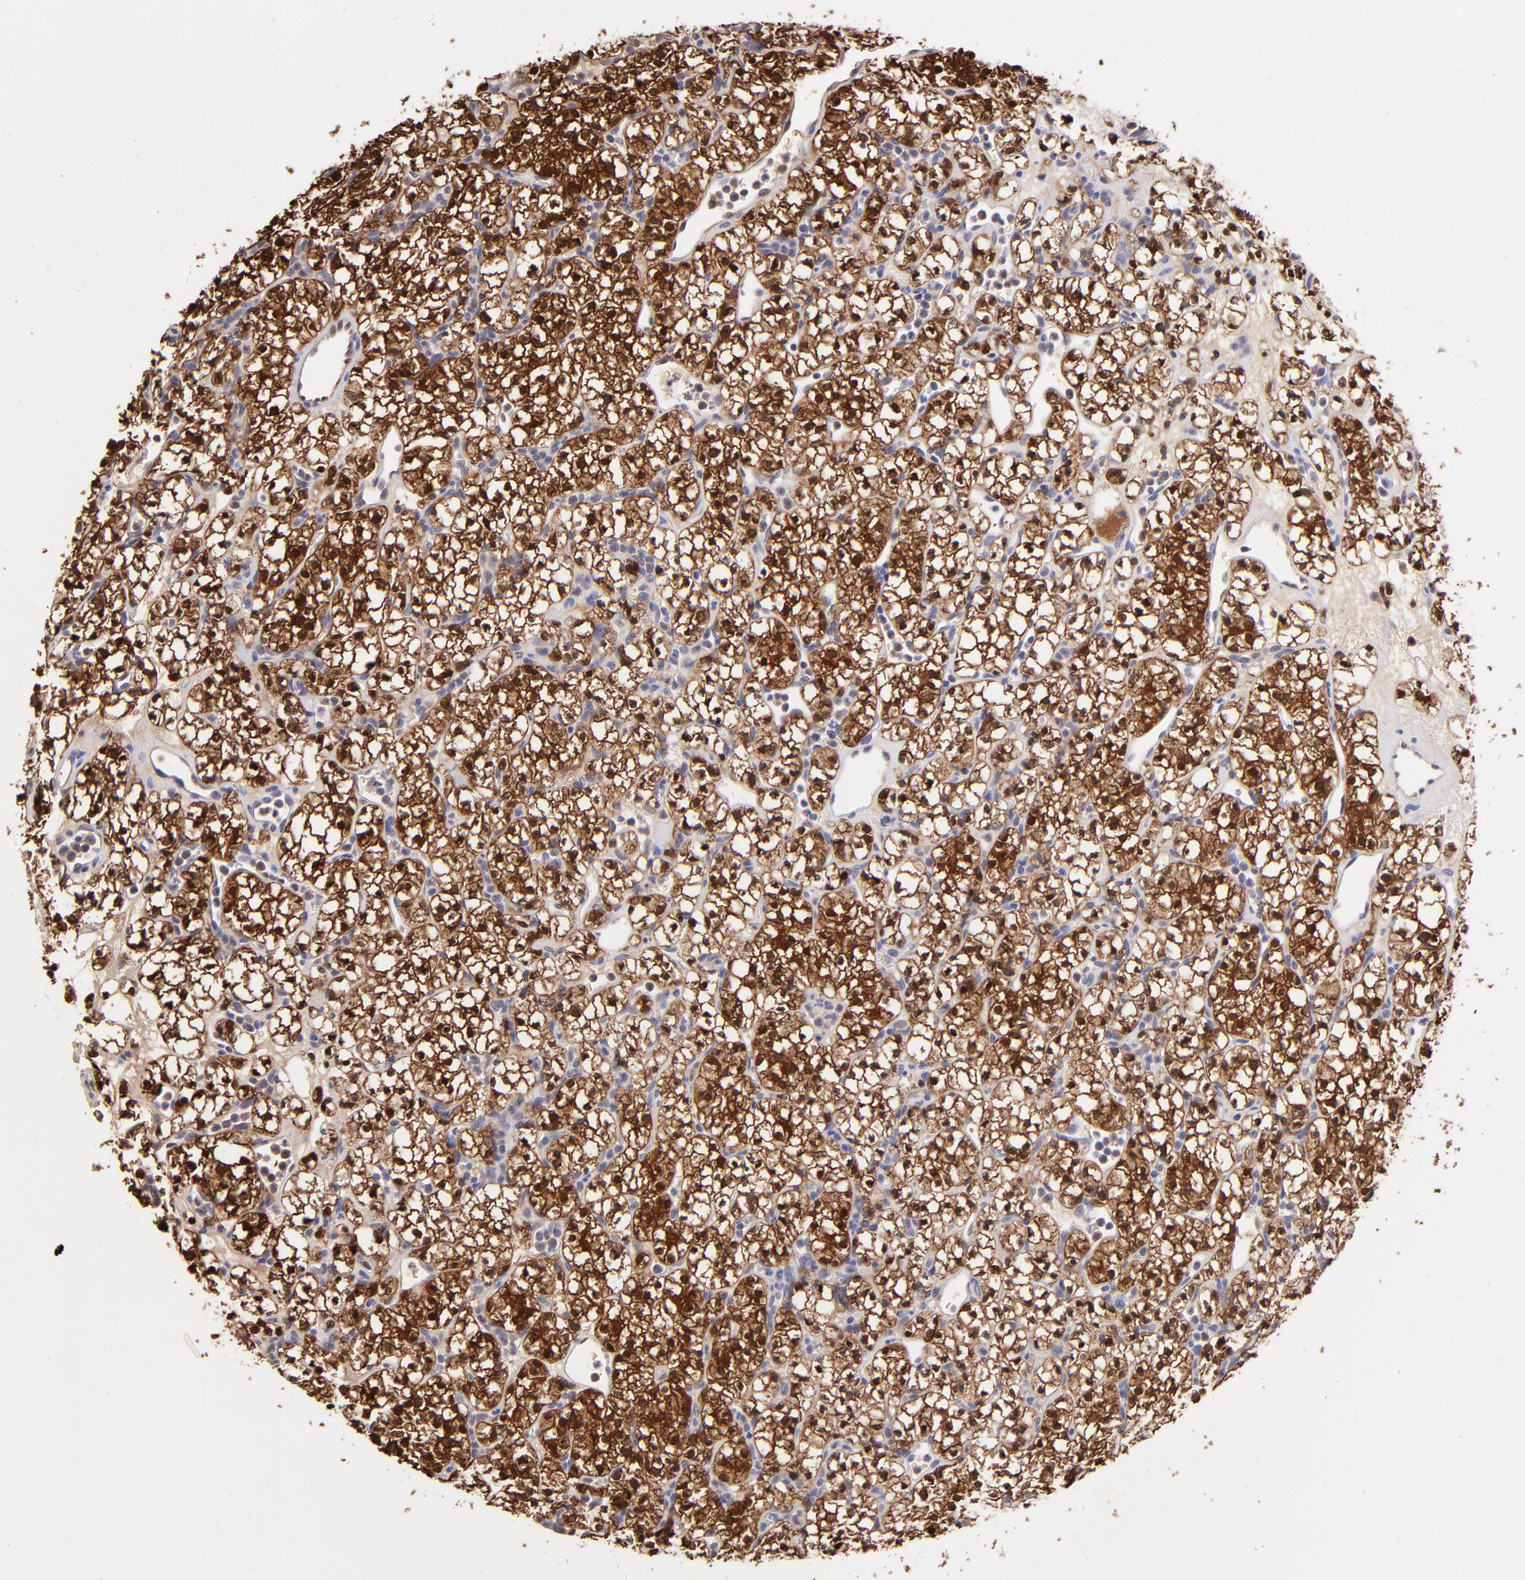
{"staining": {"intensity": "strong", "quantity": ">75%", "location": "cytoplasmic/membranous,nuclear"}, "tissue": "renal cancer", "cell_type": "Tumor cells", "image_type": "cancer", "snomed": [{"axis": "morphology", "description": "Adenocarcinoma, NOS"}, {"axis": "topography", "description": "Kidney"}], "caption": "A brown stain highlights strong cytoplasmic/membranous and nuclear expression of a protein in renal cancer tumor cells.", "gene": "HYAL1", "patient": {"sex": "male", "age": 59}}